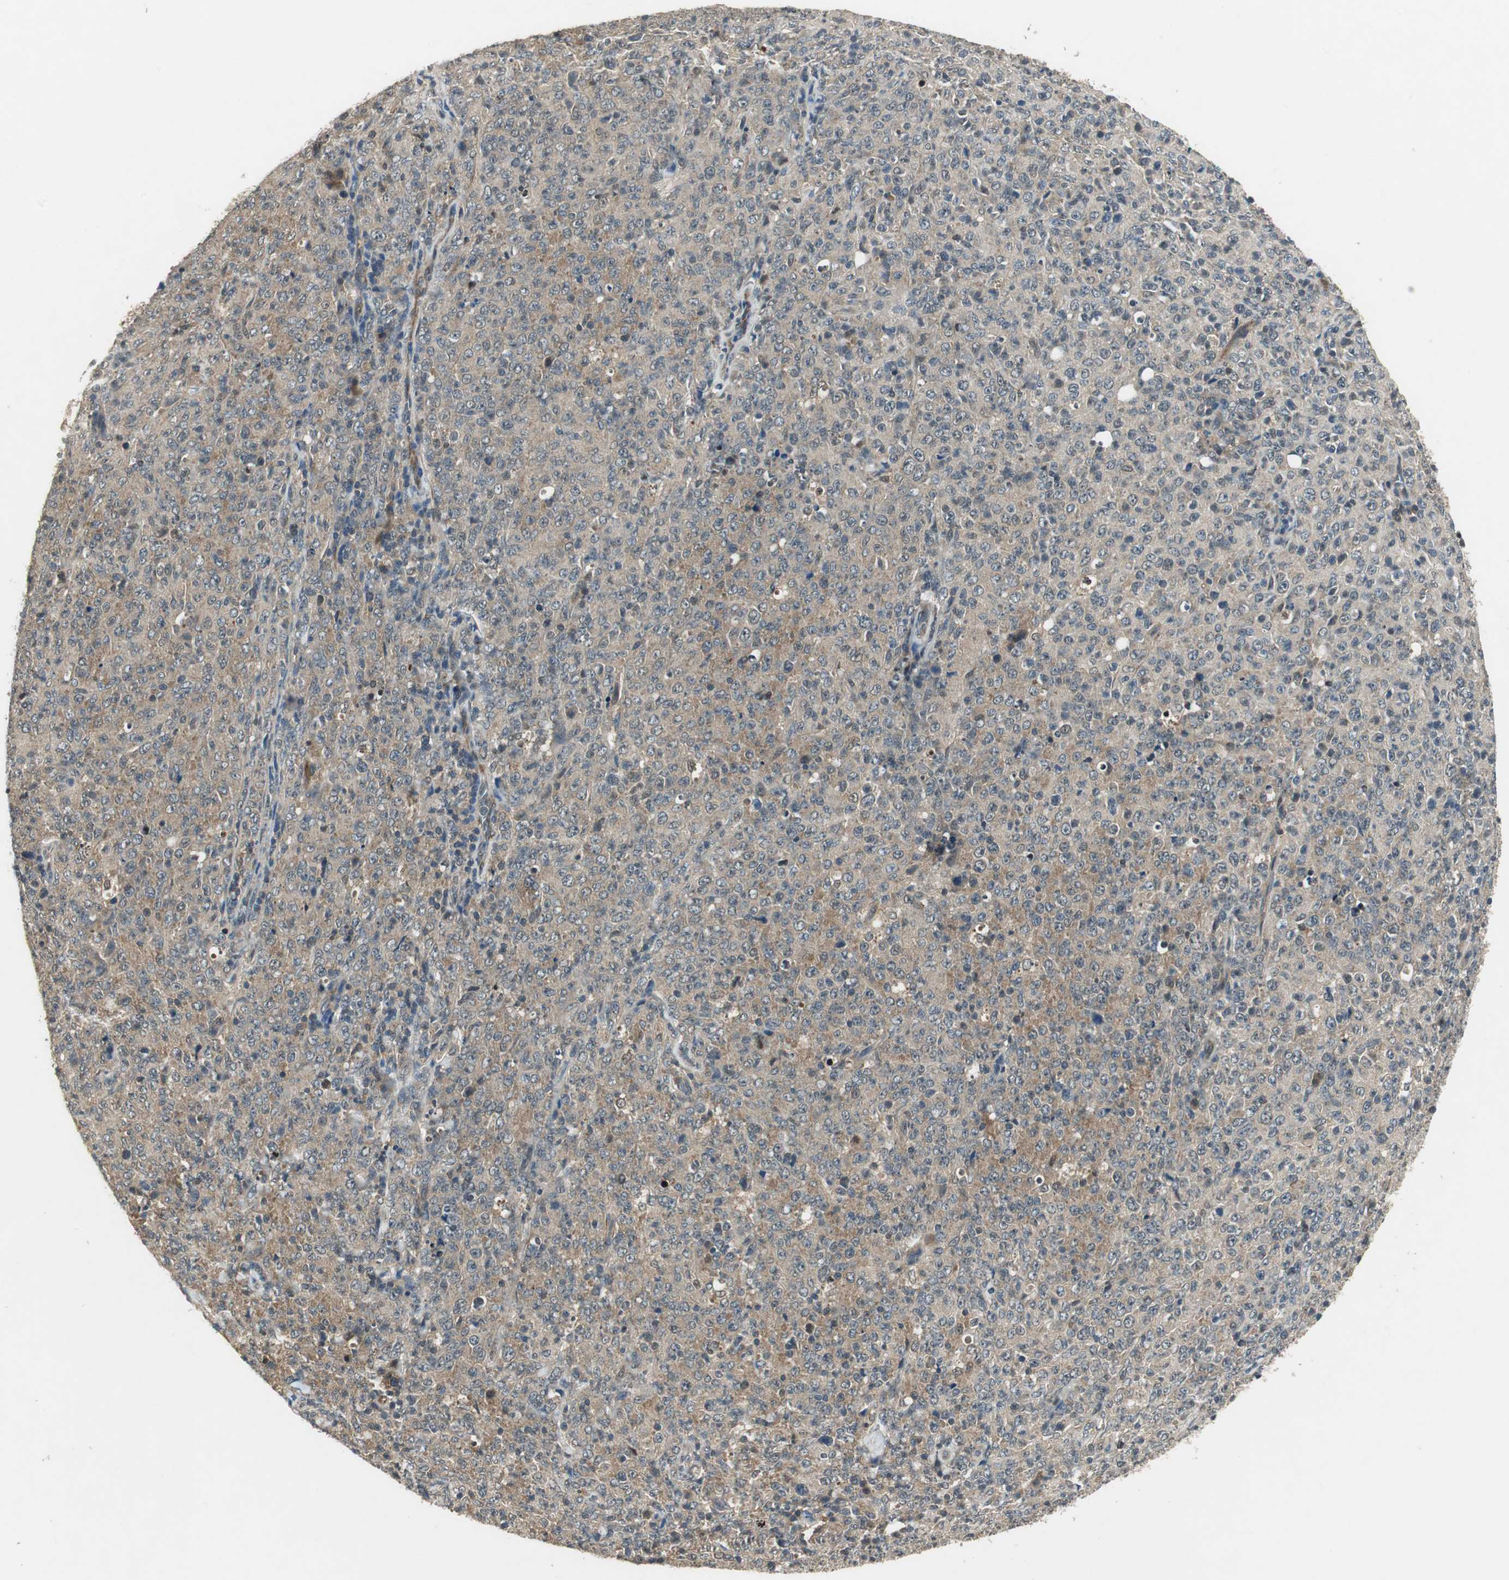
{"staining": {"intensity": "weak", "quantity": ">75%", "location": "cytoplasmic/membranous"}, "tissue": "lymphoma", "cell_type": "Tumor cells", "image_type": "cancer", "snomed": [{"axis": "morphology", "description": "Malignant lymphoma, non-Hodgkin's type, High grade"}, {"axis": "topography", "description": "Tonsil"}], "caption": "High-magnification brightfield microscopy of lymphoma stained with DAB (brown) and counterstained with hematoxylin (blue). tumor cells exhibit weak cytoplasmic/membranous positivity is identified in about>75% of cells.", "gene": "PSMB4", "patient": {"sex": "female", "age": 36}}